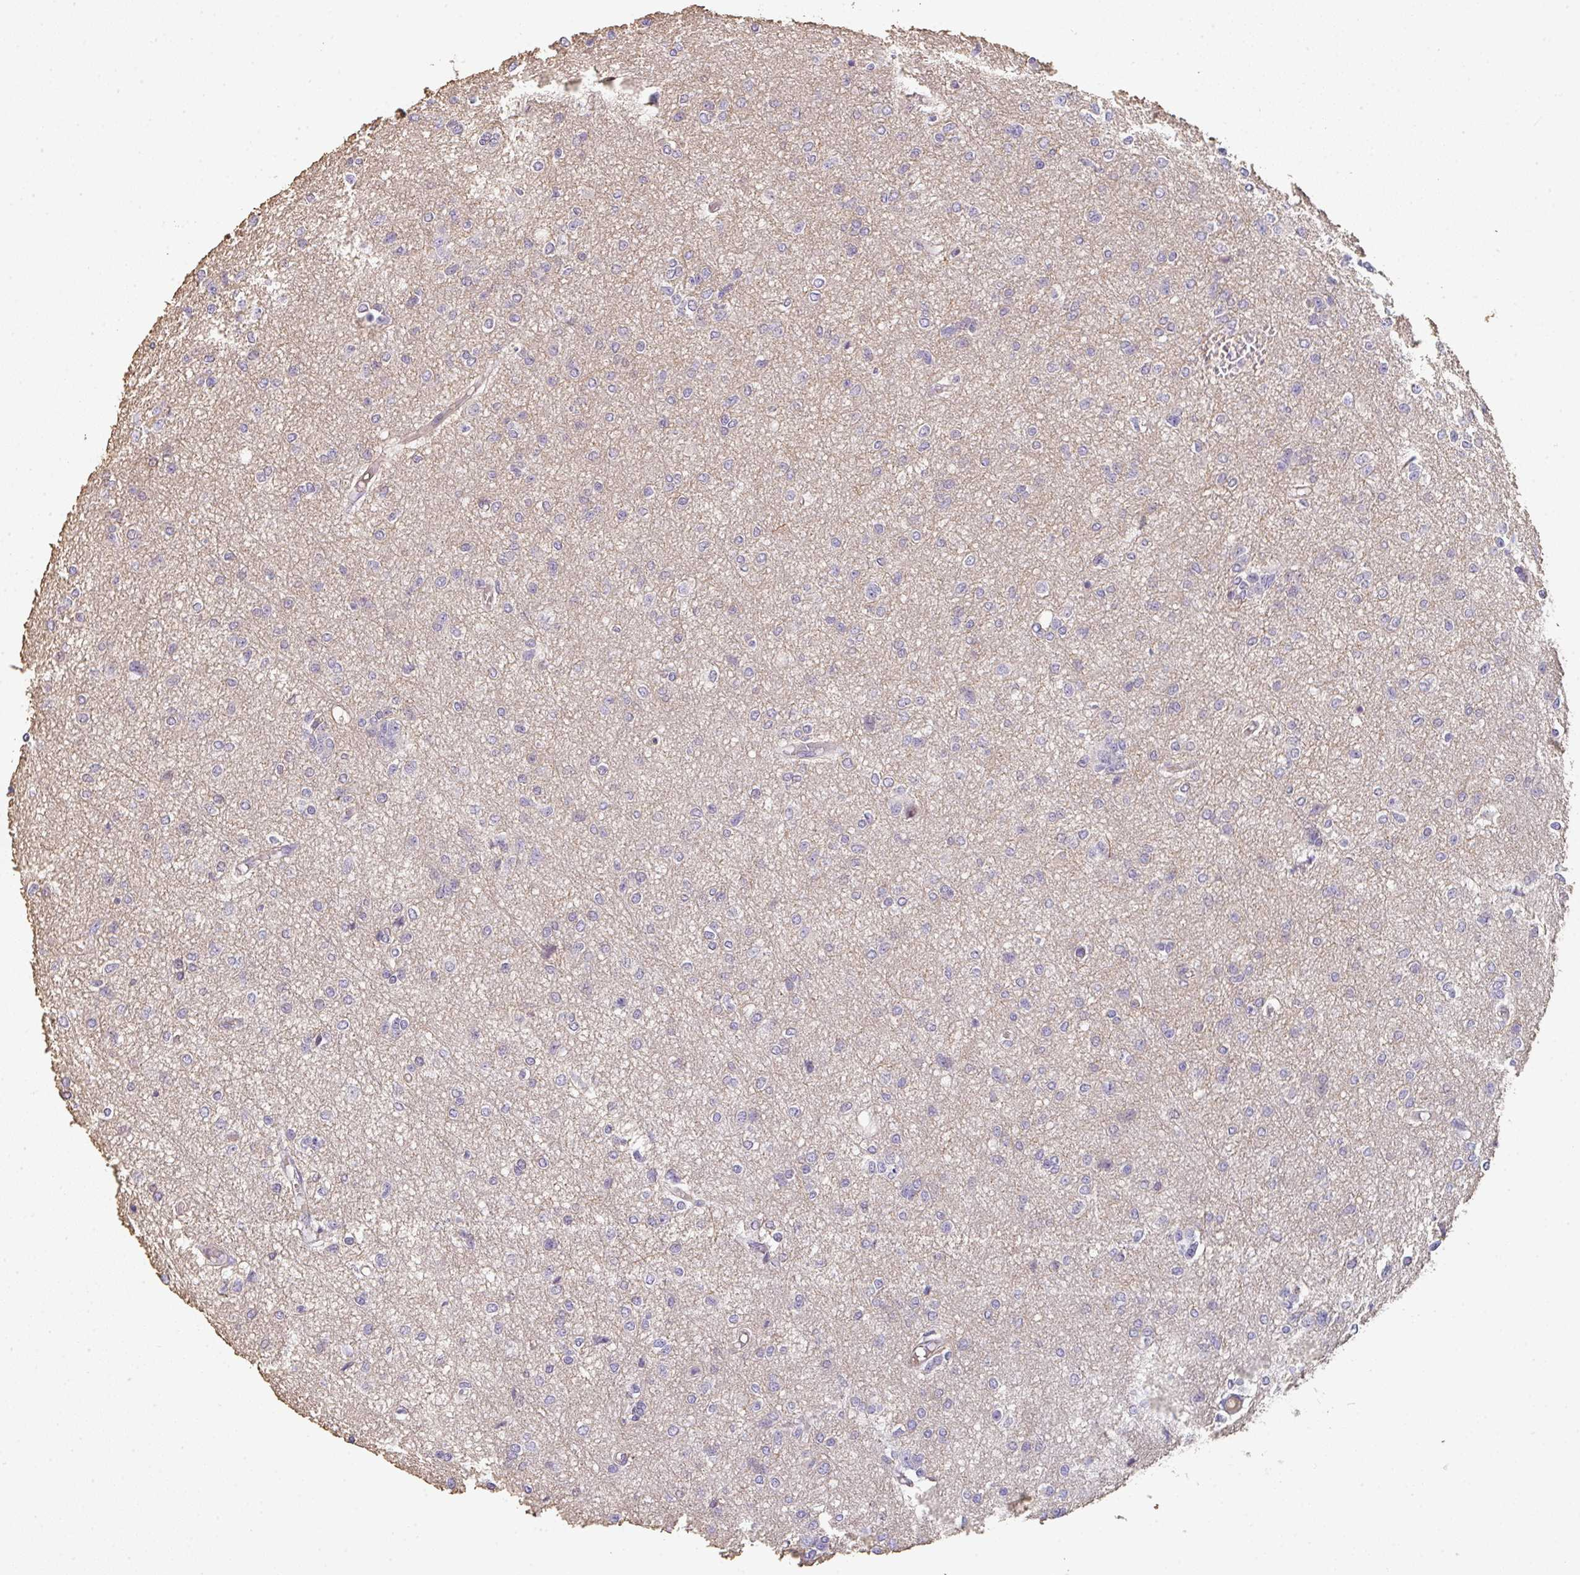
{"staining": {"intensity": "negative", "quantity": "none", "location": "none"}, "tissue": "glioma", "cell_type": "Tumor cells", "image_type": "cancer", "snomed": [{"axis": "morphology", "description": "Glioma, malignant, Low grade"}, {"axis": "topography", "description": "Brain"}], "caption": "IHC of glioma demonstrates no staining in tumor cells. (Brightfield microscopy of DAB immunohistochemistry at high magnification).", "gene": "TNFRSF10A", "patient": {"sex": "male", "age": 26}}